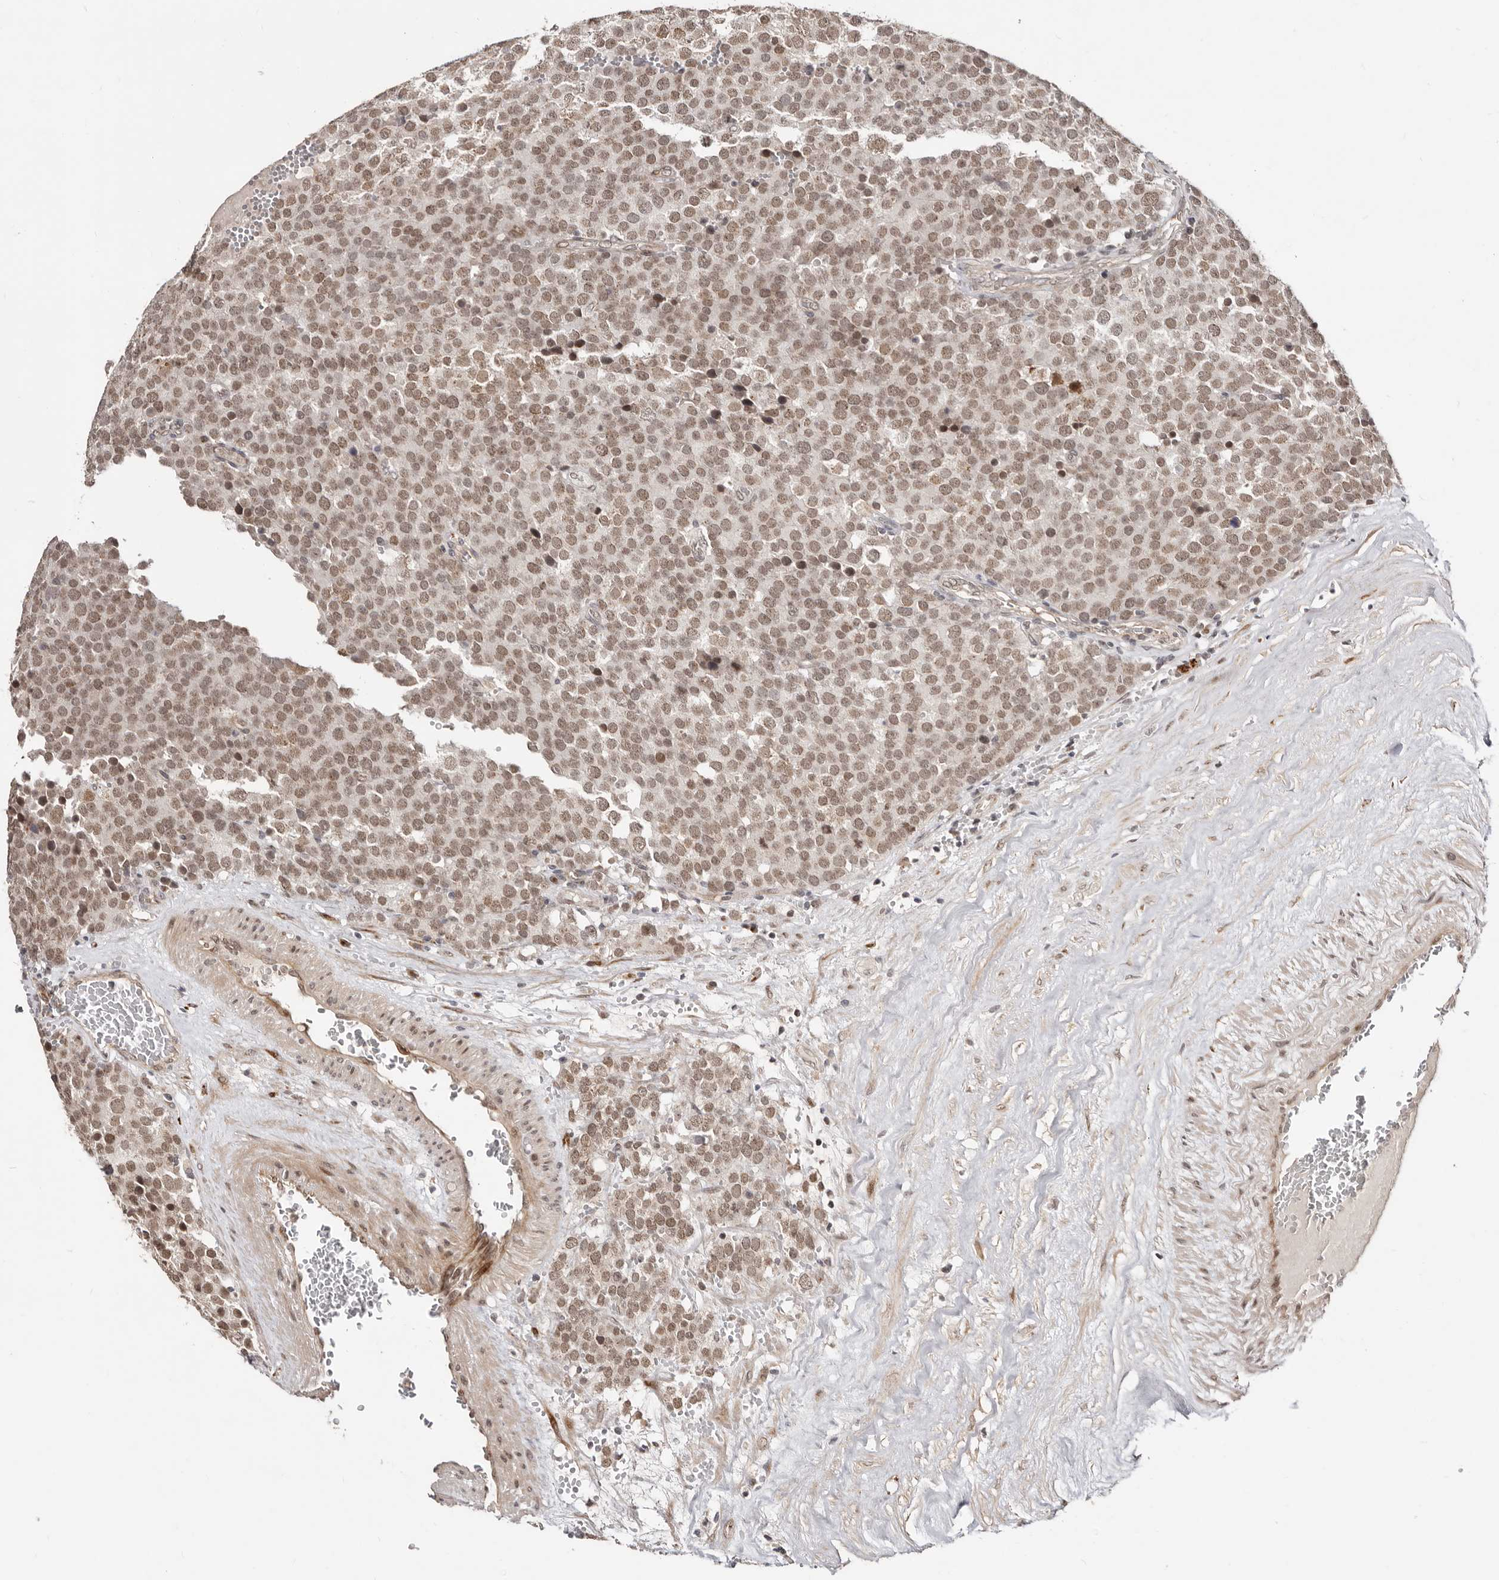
{"staining": {"intensity": "moderate", "quantity": ">75%", "location": "nuclear"}, "tissue": "testis cancer", "cell_type": "Tumor cells", "image_type": "cancer", "snomed": [{"axis": "morphology", "description": "Seminoma, NOS"}, {"axis": "topography", "description": "Testis"}], "caption": "A brown stain labels moderate nuclear staining of a protein in testis cancer tumor cells.", "gene": "SRCAP", "patient": {"sex": "male", "age": 71}}